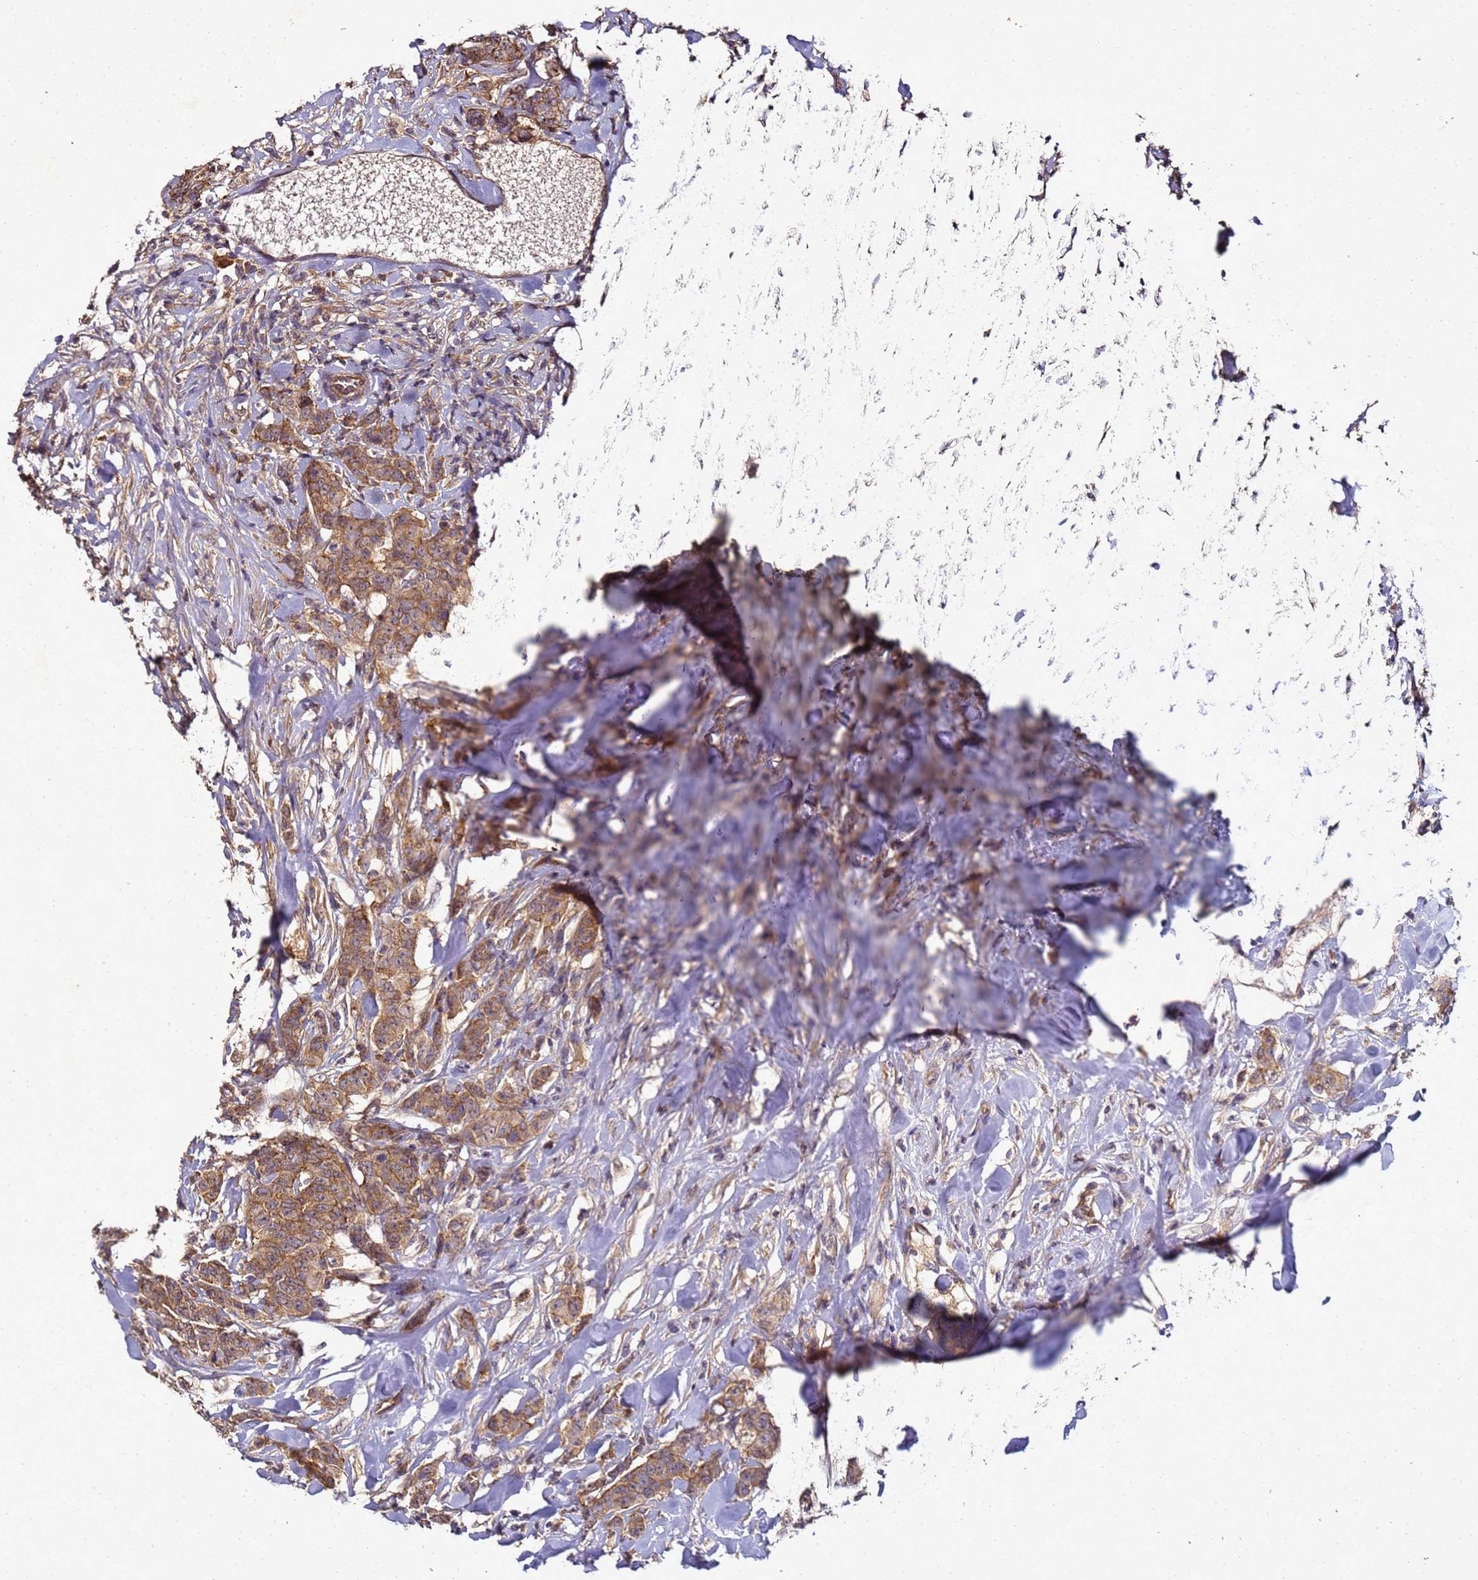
{"staining": {"intensity": "moderate", "quantity": ">75%", "location": "cytoplasmic/membranous"}, "tissue": "breast cancer", "cell_type": "Tumor cells", "image_type": "cancer", "snomed": [{"axis": "morphology", "description": "Duct carcinoma"}, {"axis": "topography", "description": "Breast"}], "caption": "Immunohistochemical staining of invasive ductal carcinoma (breast) demonstrates moderate cytoplasmic/membranous protein expression in approximately >75% of tumor cells. (Stains: DAB (3,3'-diaminobenzidine) in brown, nuclei in blue, Microscopy: brightfield microscopy at high magnification).", "gene": "ANKRD17", "patient": {"sex": "female", "age": 40}}